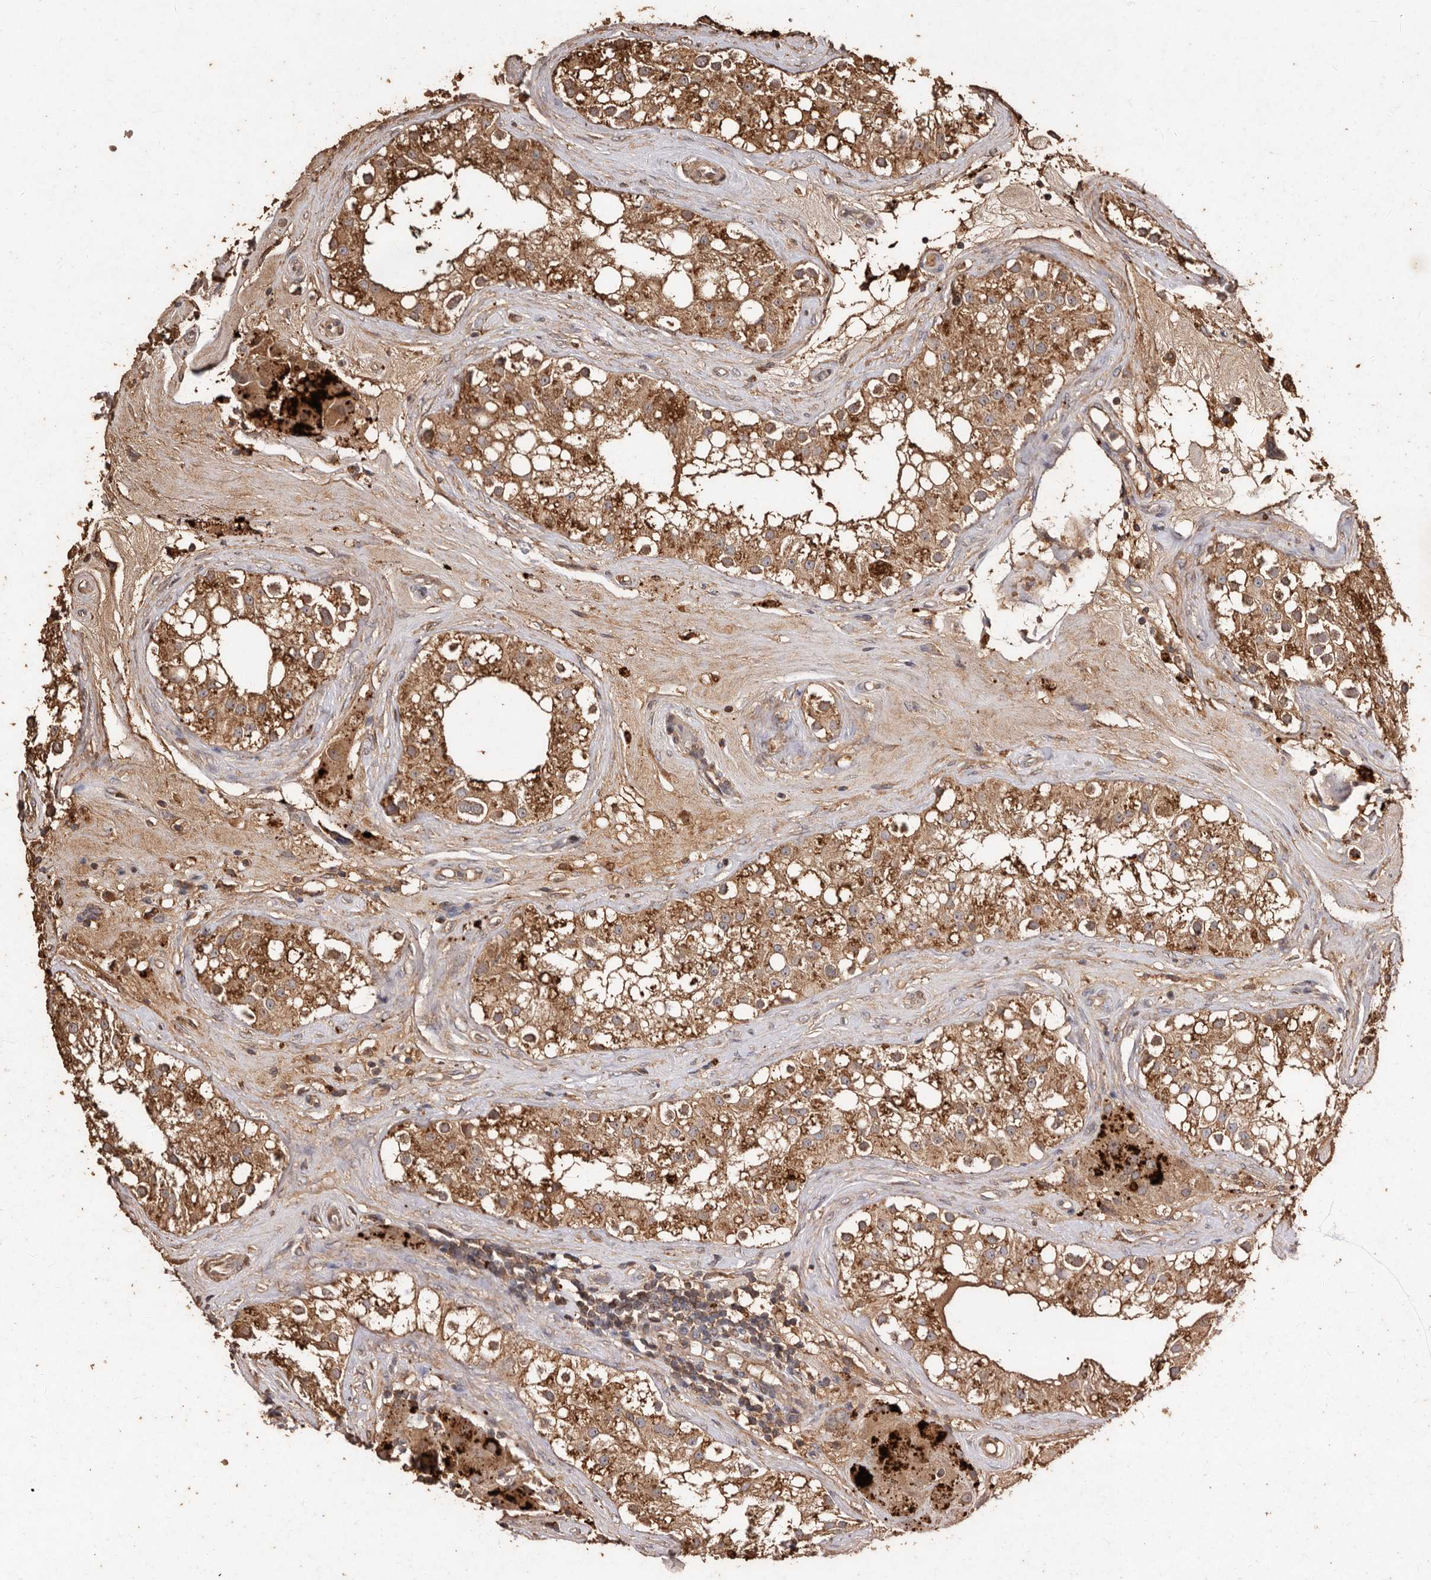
{"staining": {"intensity": "moderate", "quantity": ">75%", "location": "cytoplasmic/membranous"}, "tissue": "testis", "cell_type": "Cells in seminiferous ducts", "image_type": "normal", "snomed": [{"axis": "morphology", "description": "Normal tissue, NOS"}, {"axis": "topography", "description": "Testis"}], "caption": "IHC of normal testis demonstrates medium levels of moderate cytoplasmic/membranous positivity in about >75% of cells in seminiferous ducts.", "gene": "FARS2", "patient": {"sex": "male", "age": 84}}